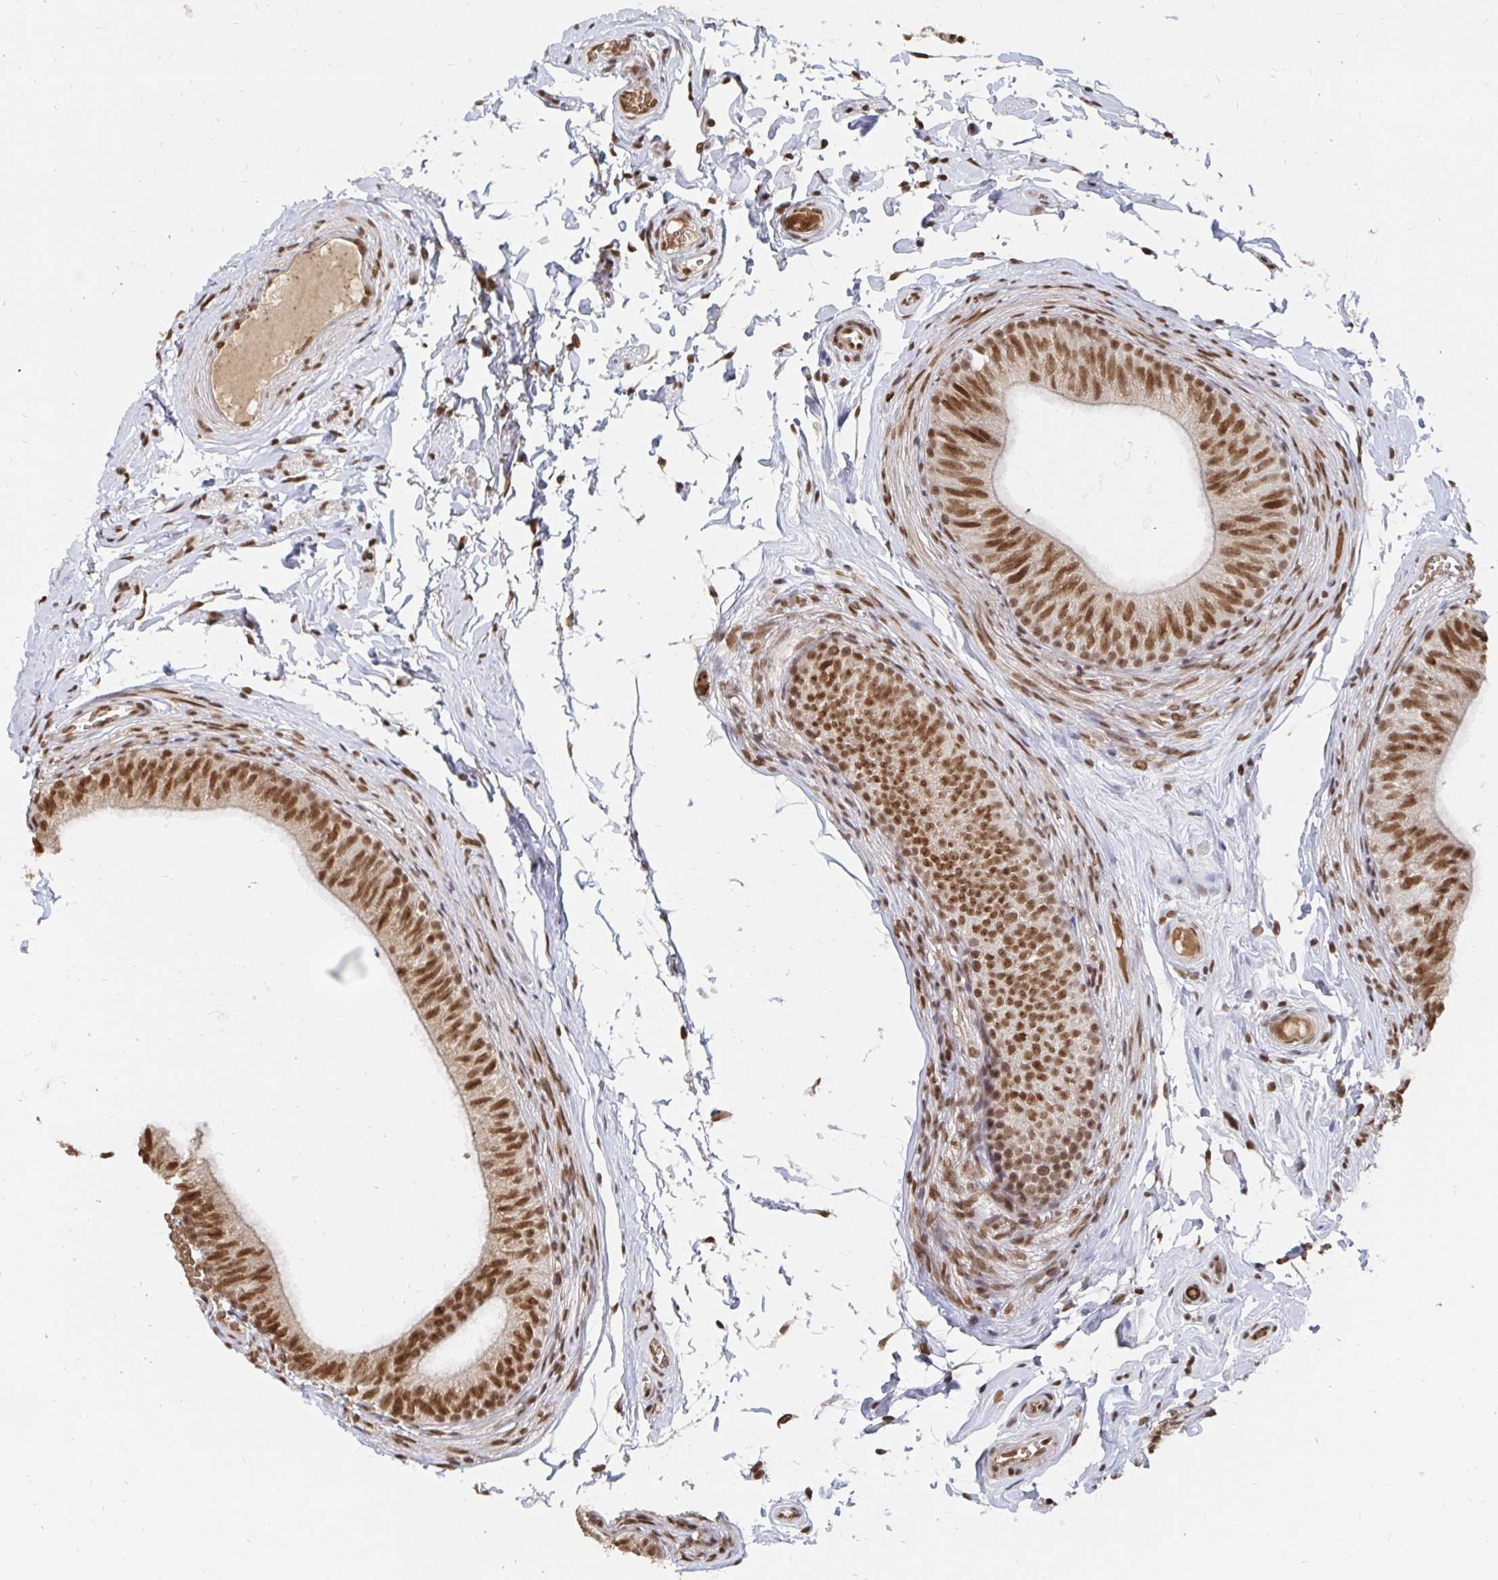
{"staining": {"intensity": "moderate", "quantity": ">75%", "location": "nuclear"}, "tissue": "epididymis", "cell_type": "Glandular cells", "image_type": "normal", "snomed": [{"axis": "morphology", "description": "Normal tissue, NOS"}, {"axis": "topography", "description": "Epididymis, spermatic cord, NOS"}, {"axis": "topography", "description": "Epididymis"}, {"axis": "topography", "description": "Peripheral nerve tissue"}], "caption": "IHC of unremarkable human epididymis displays medium levels of moderate nuclear positivity in about >75% of glandular cells.", "gene": "GTF3C6", "patient": {"sex": "male", "age": 29}}